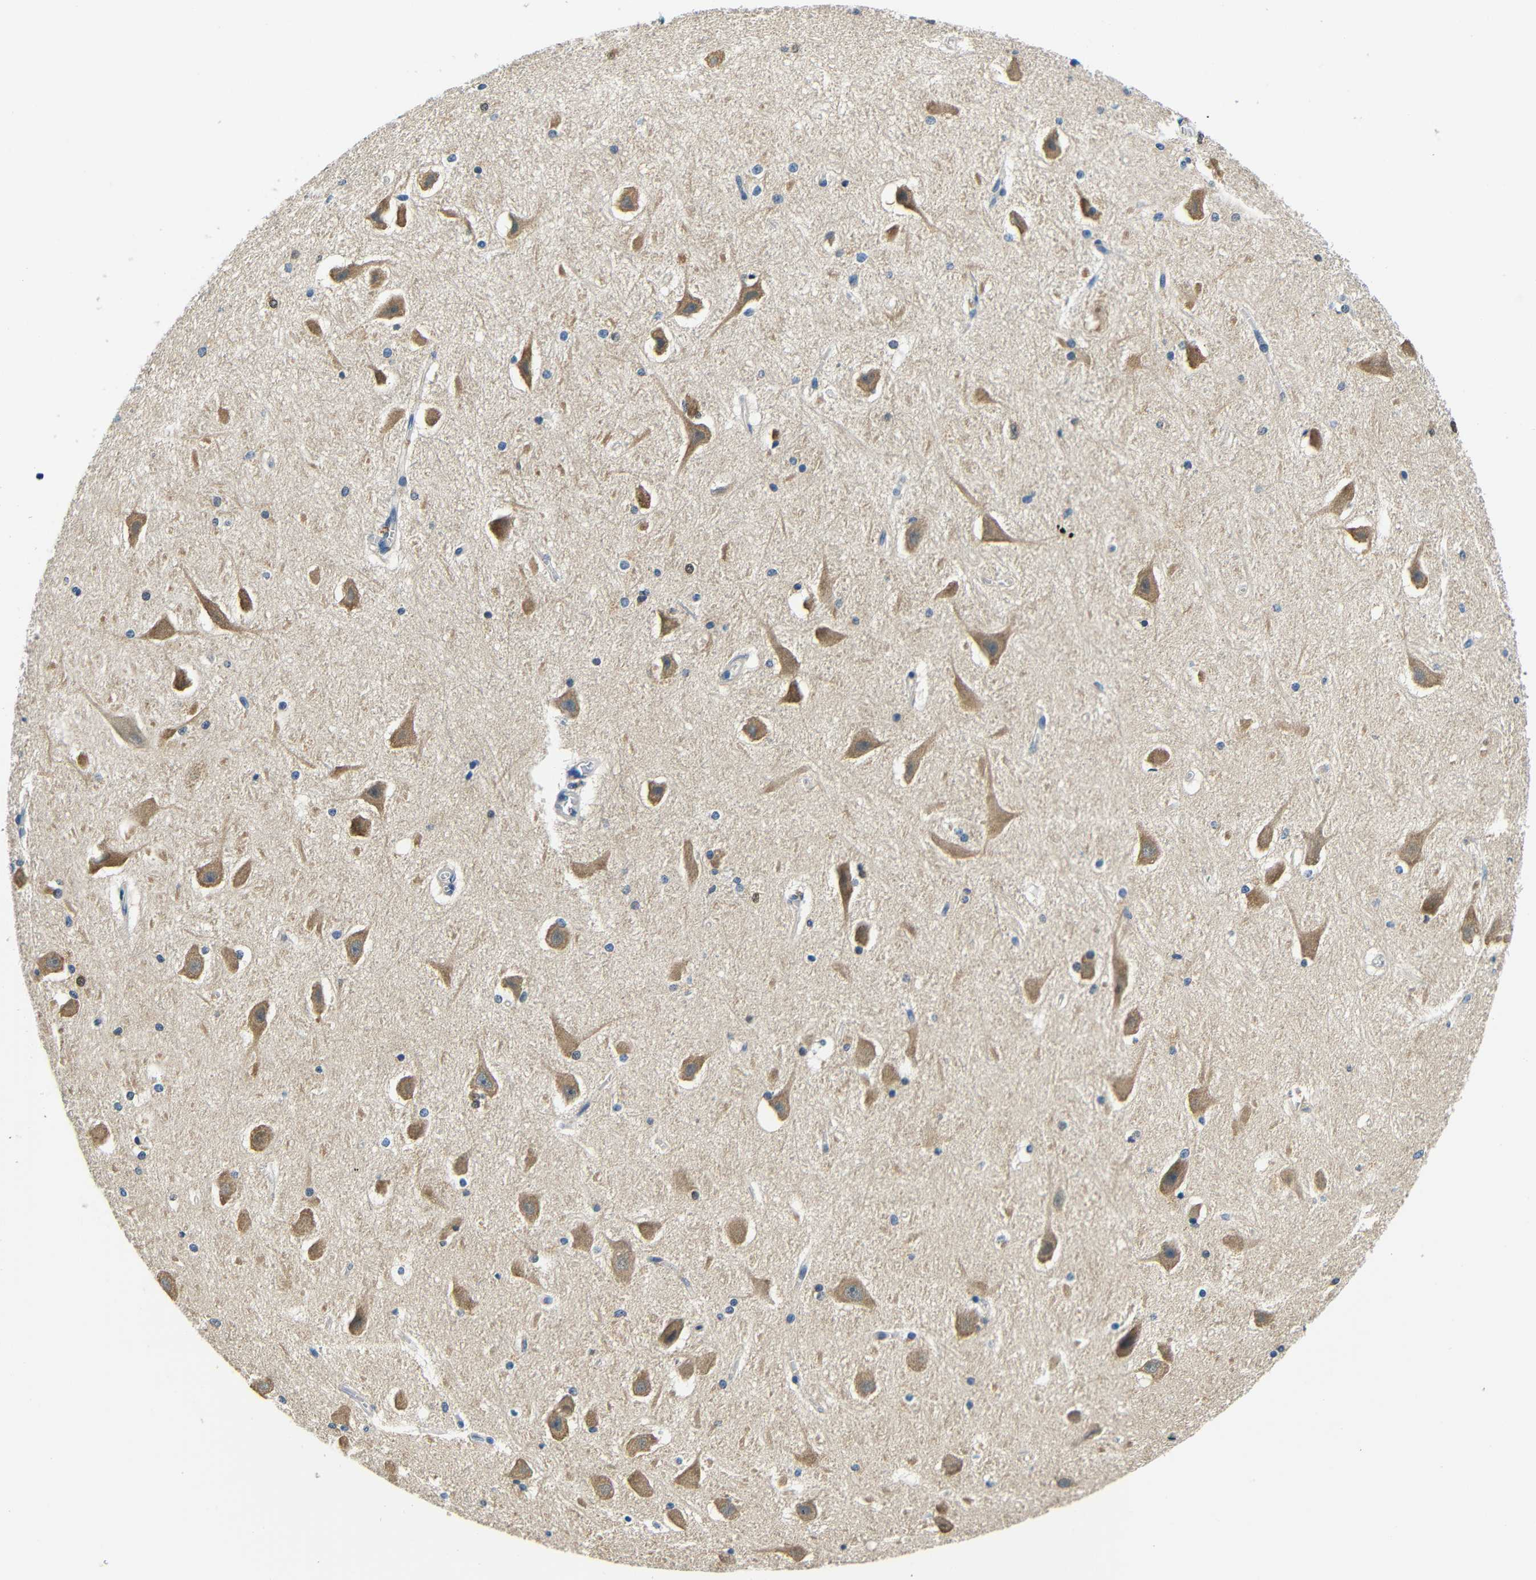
{"staining": {"intensity": "weak", "quantity": "<25%", "location": "cytoplasmic/membranous,nuclear"}, "tissue": "hippocampus", "cell_type": "Glial cells", "image_type": "normal", "snomed": [{"axis": "morphology", "description": "Normal tissue, NOS"}, {"axis": "topography", "description": "Hippocampus"}], "caption": "DAB (3,3'-diaminobenzidine) immunohistochemical staining of normal hippocampus reveals no significant positivity in glial cells. Brightfield microscopy of immunohistochemistry stained with DAB (brown) and hematoxylin (blue), captured at high magnification.", "gene": "ADAP1", "patient": {"sex": "female", "age": 19}}